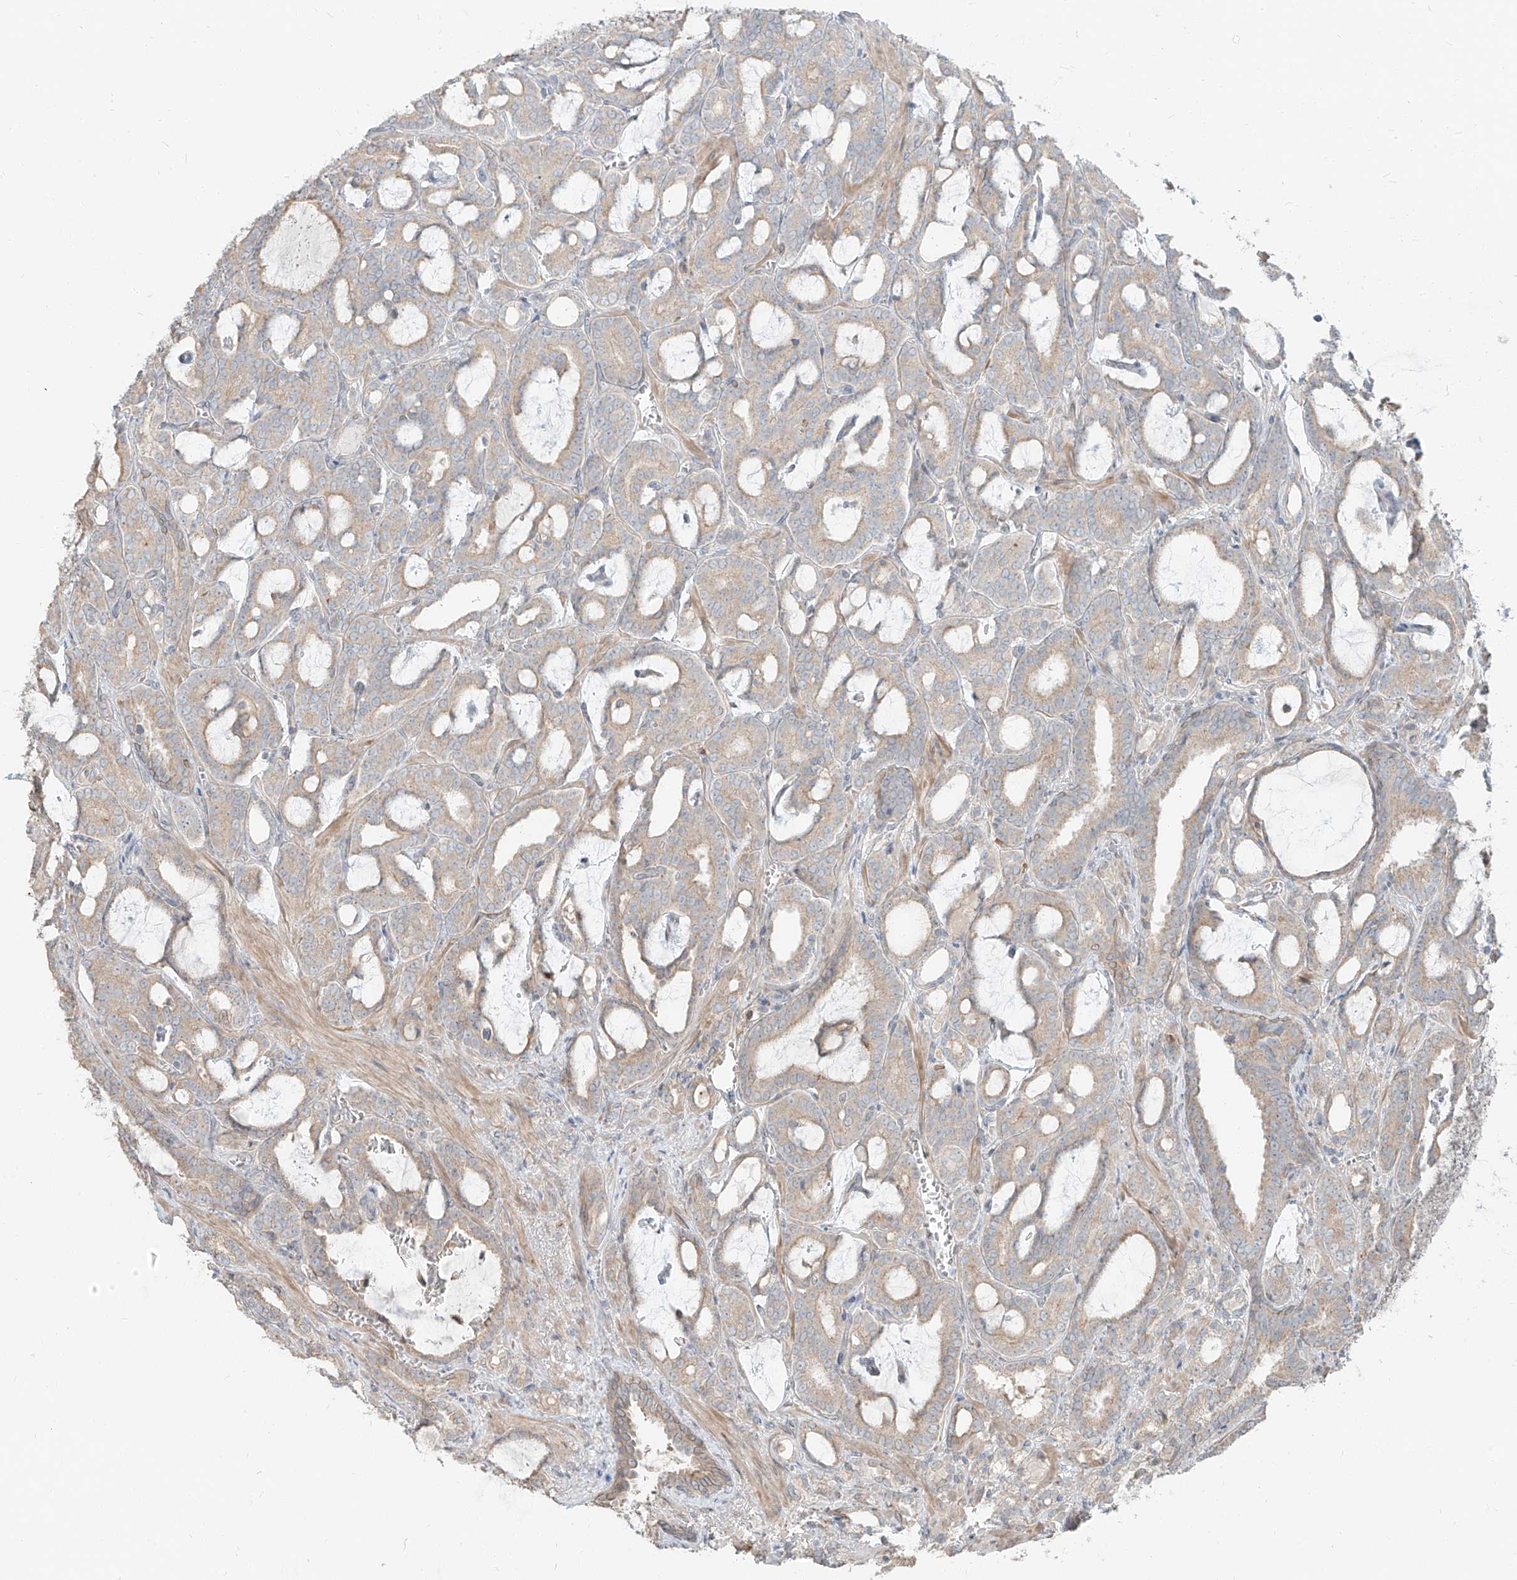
{"staining": {"intensity": "weak", "quantity": "<25%", "location": "cytoplasmic/membranous"}, "tissue": "prostate cancer", "cell_type": "Tumor cells", "image_type": "cancer", "snomed": [{"axis": "morphology", "description": "Adenocarcinoma, High grade"}, {"axis": "topography", "description": "Prostate and seminal vesicle, NOS"}], "caption": "Prostate cancer (adenocarcinoma (high-grade)) was stained to show a protein in brown. There is no significant positivity in tumor cells. Brightfield microscopy of immunohistochemistry (IHC) stained with DAB (brown) and hematoxylin (blue), captured at high magnification.", "gene": "STX19", "patient": {"sex": "male", "age": 67}}